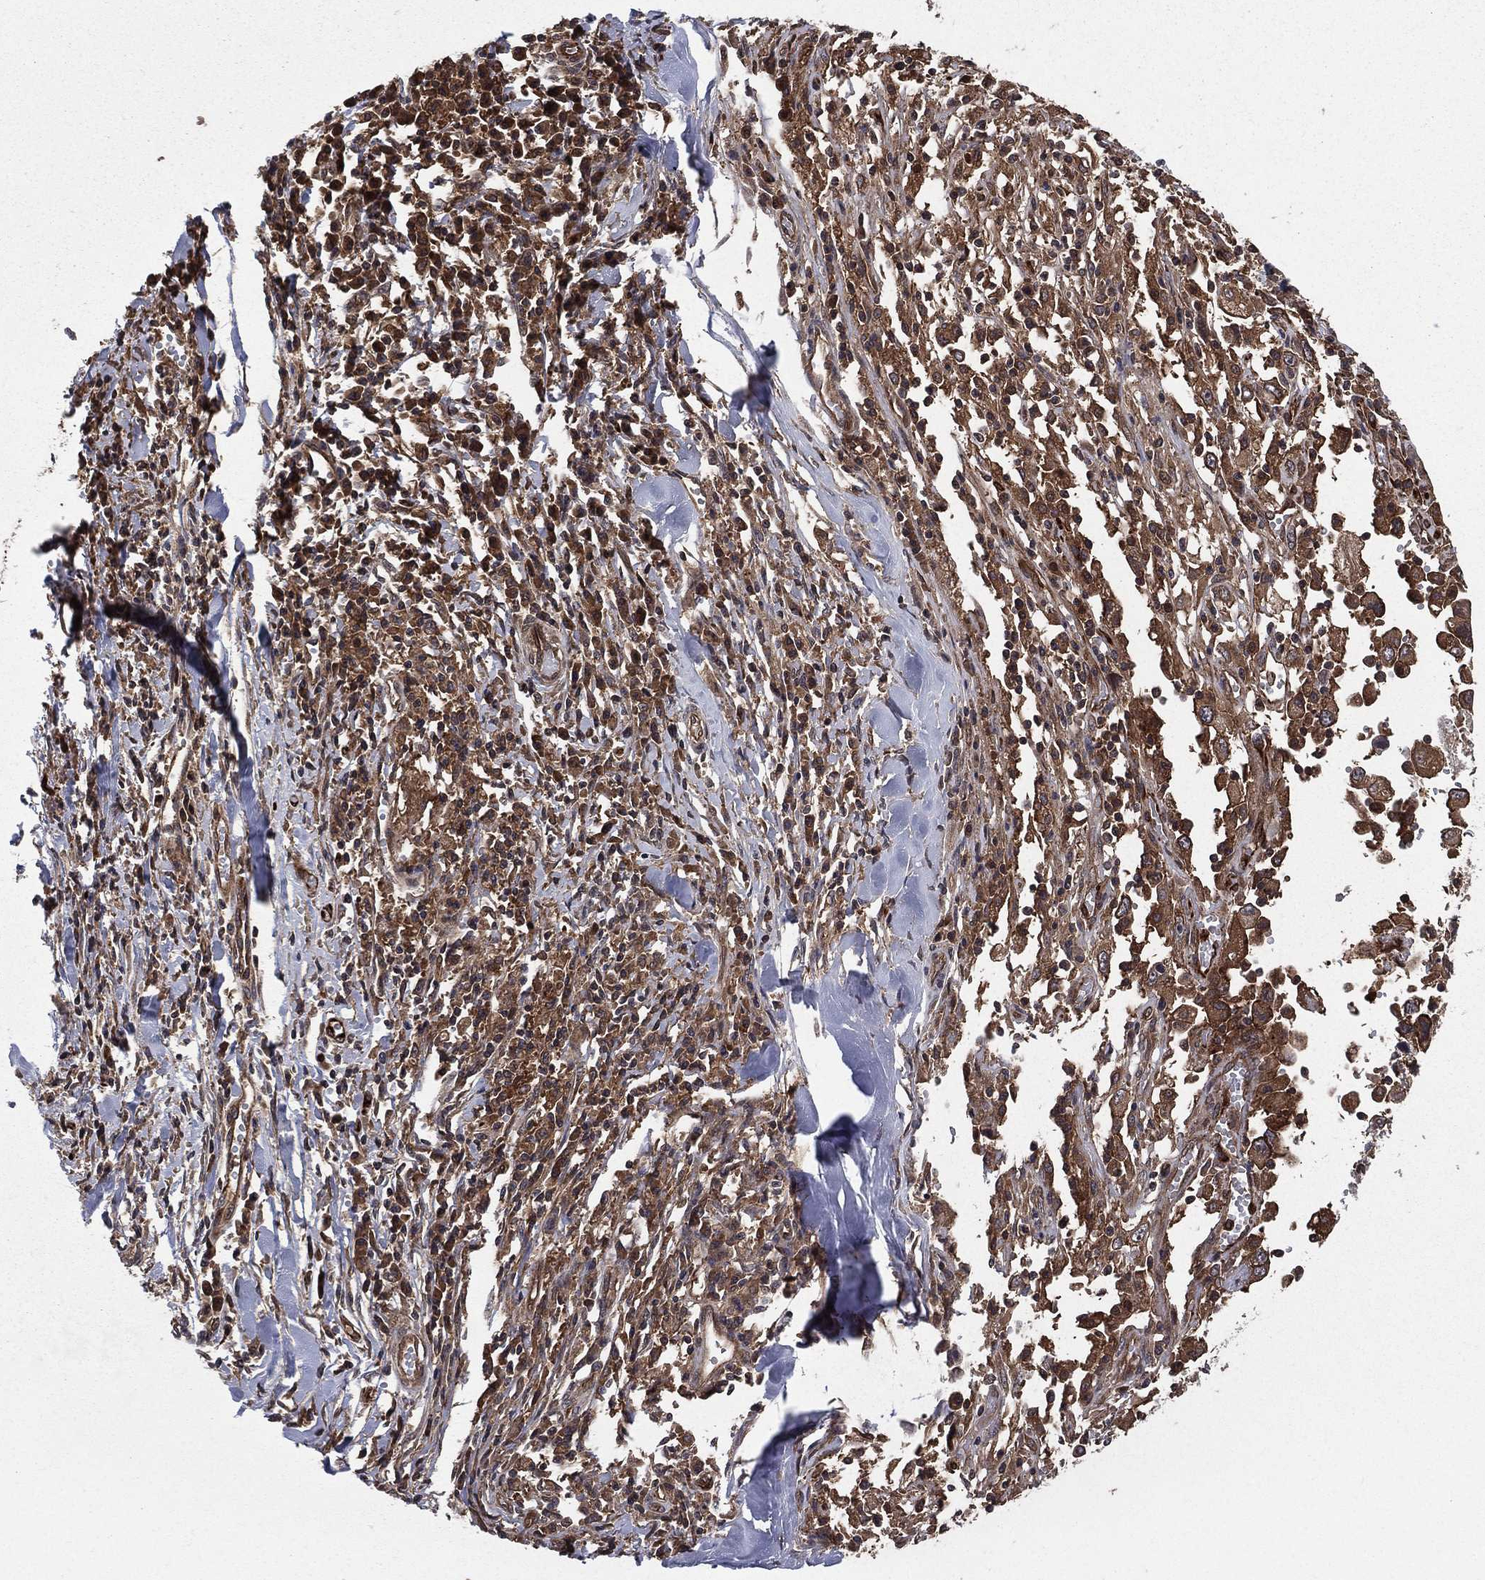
{"staining": {"intensity": "moderate", "quantity": ">75%", "location": "cytoplasmic/membranous"}, "tissue": "melanoma", "cell_type": "Tumor cells", "image_type": "cancer", "snomed": [{"axis": "morphology", "description": "Malignant melanoma, Metastatic site"}, {"axis": "topography", "description": "Lymph node"}], "caption": "Immunohistochemistry (DAB) staining of melanoma demonstrates moderate cytoplasmic/membranous protein positivity in about >75% of tumor cells.", "gene": "CERT1", "patient": {"sex": "male", "age": 50}}